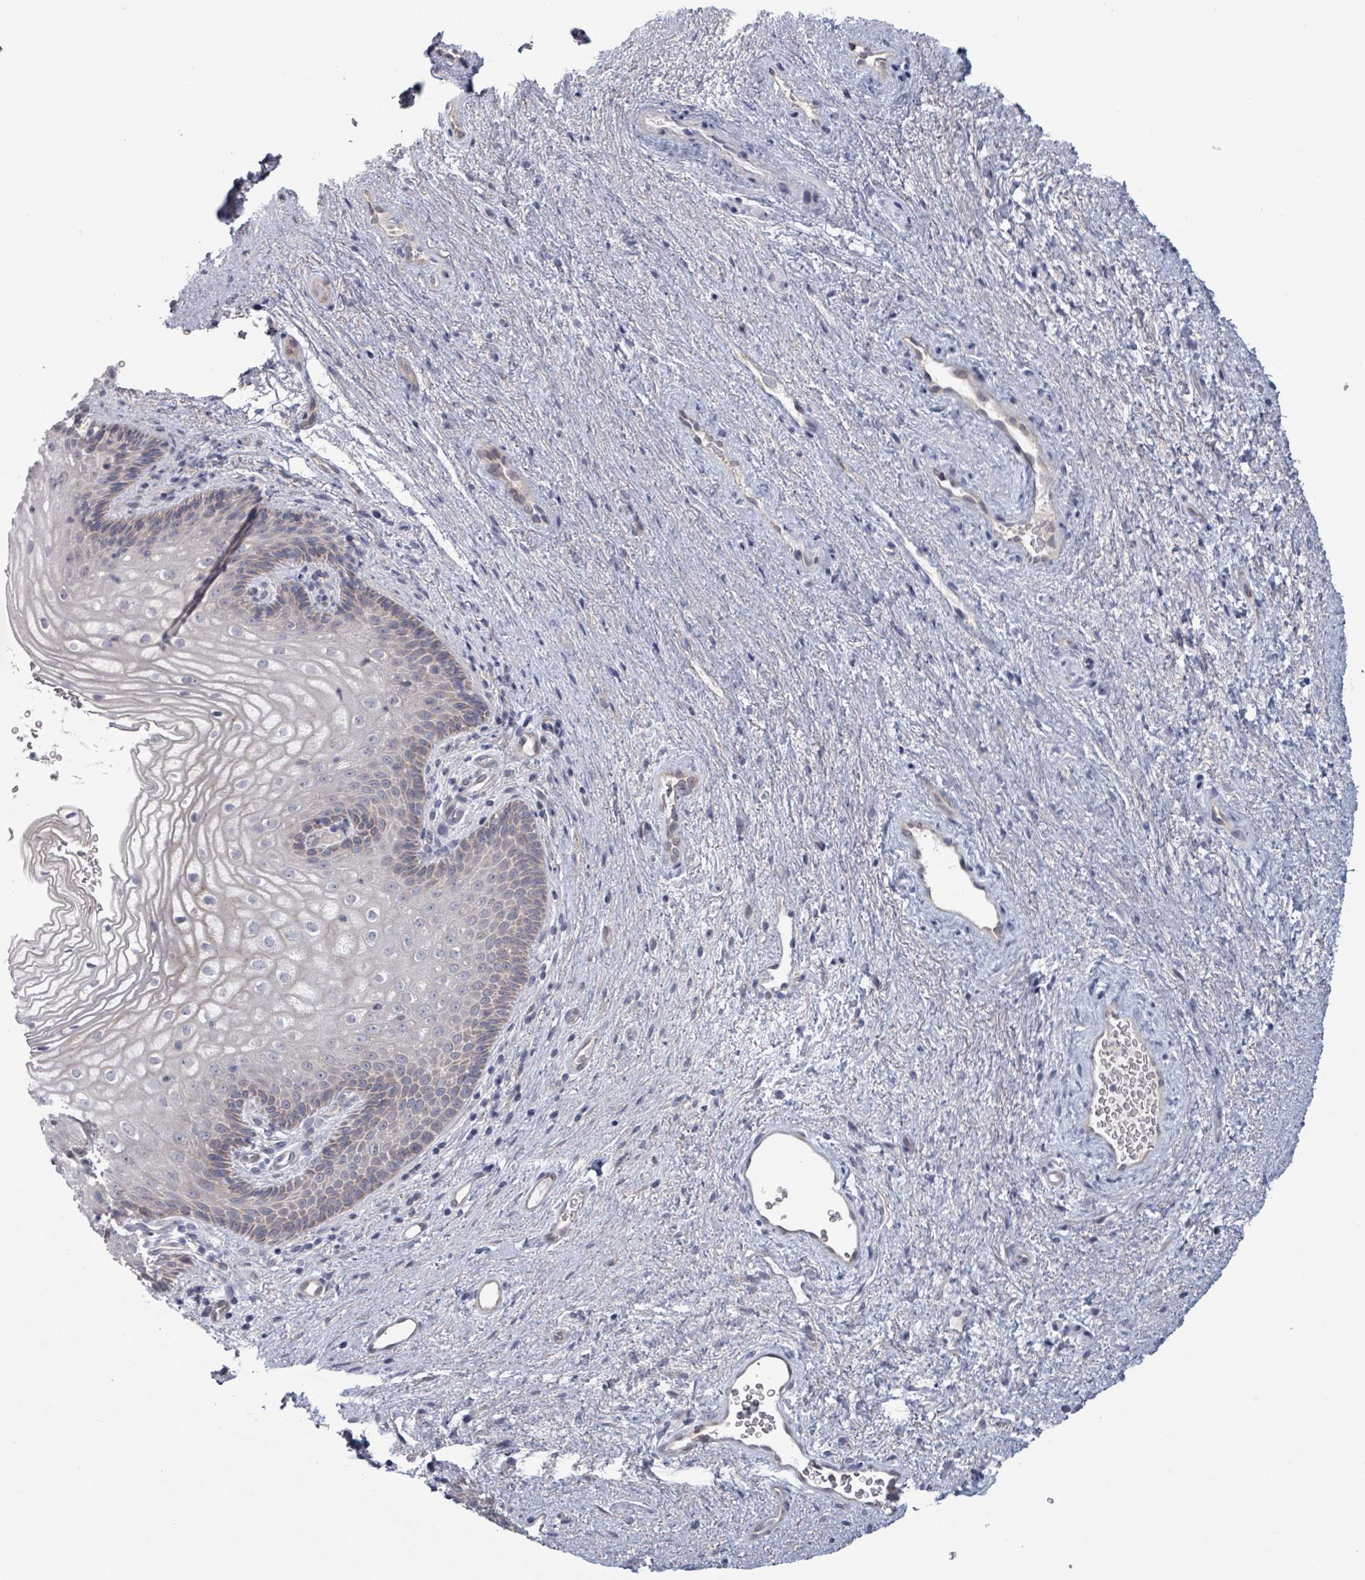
{"staining": {"intensity": "weak", "quantity": "<25%", "location": "cytoplasmic/membranous"}, "tissue": "vagina", "cell_type": "Squamous epithelial cells", "image_type": "normal", "snomed": [{"axis": "morphology", "description": "Normal tissue, NOS"}, {"axis": "topography", "description": "Vagina"}], "caption": "Vagina stained for a protein using immunohistochemistry (IHC) reveals no positivity squamous epithelial cells.", "gene": "FKBP1A", "patient": {"sex": "female", "age": 47}}